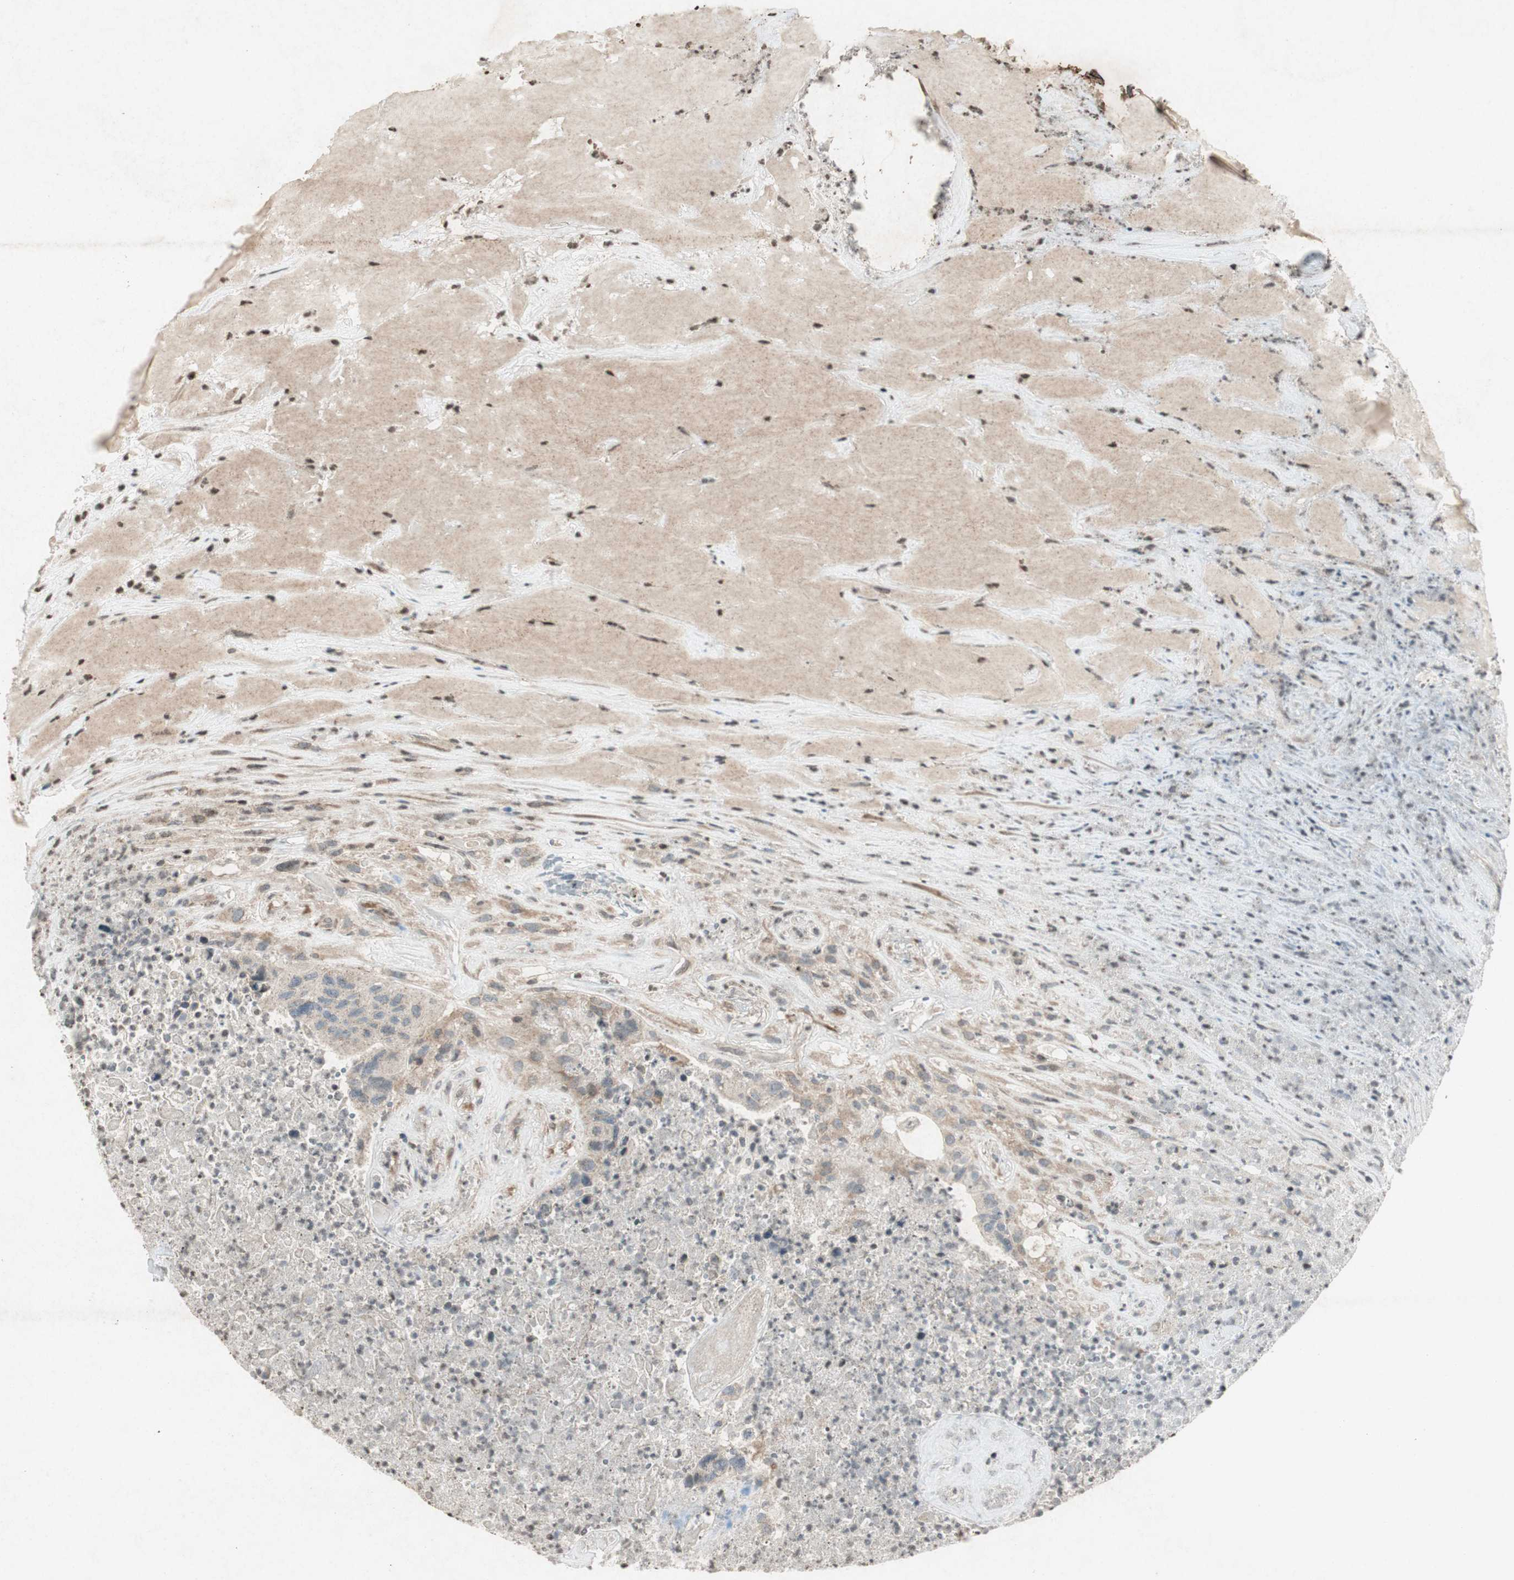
{"staining": {"intensity": "weak", "quantity": ">75%", "location": "cytoplasmic/membranous"}, "tissue": "urothelial cancer", "cell_type": "Tumor cells", "image_type": "cancer", "snomed": [{"axis": "morphology", "description": "Urothelial carcinoma, High grade"}, {"axis": "topography", "description": "Urinary bladder"}], "caption": "This is a histology image of immunohistochemistry (IHC) staining of high-grade urothelial carcinoma, which shows weak positivity in the cytoplasmic/membranous of tumor cells.", "gene": "PRKG1", "patient": {"sex": "male", "age": 66}}